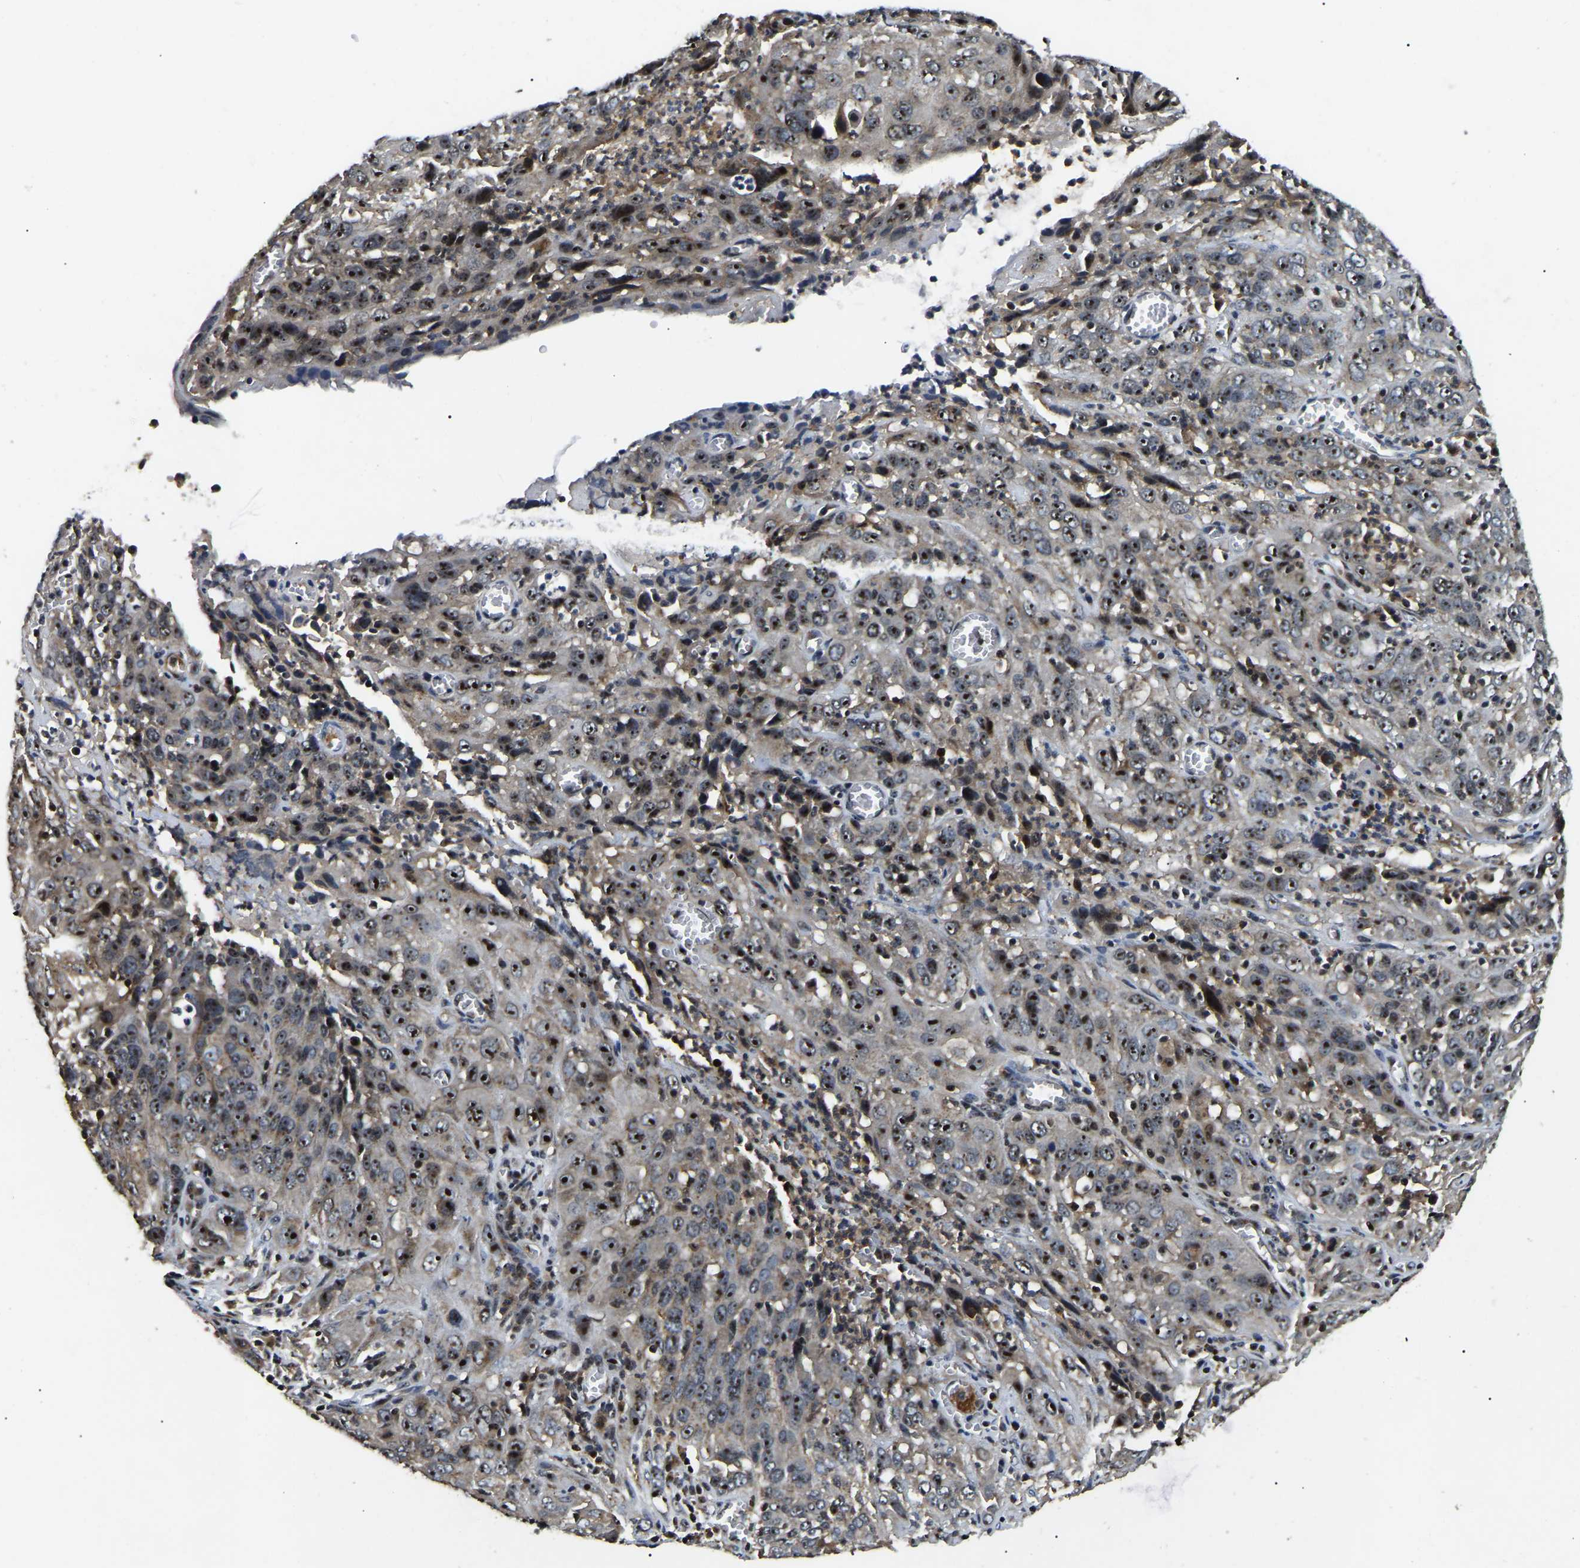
{"staining": {"intensity": "strong", "quantity": ">75%", "location": "nuclear"}, "tissue": "cervical cancer", "cell_type": "Tumor cells", "image_type": "cancer", "snomed": [{"axis": "morphology", "description": "Squamous cell carcinoma, NOS"}, {"axis": "topography", "description": "Cervix"}], "caption": "Cervical cancer (squamous cell carcinoma) was stained to show a protein in brown. There is high levels of strong nuclear staining in about >75% of tumor cells. (DAB (3,3'-diaminobenzidine) IHC, brown staining for protein, blue staining for nuclei).", "gene": "RBM28", "patient": {"sex": "female", "age": 32}}